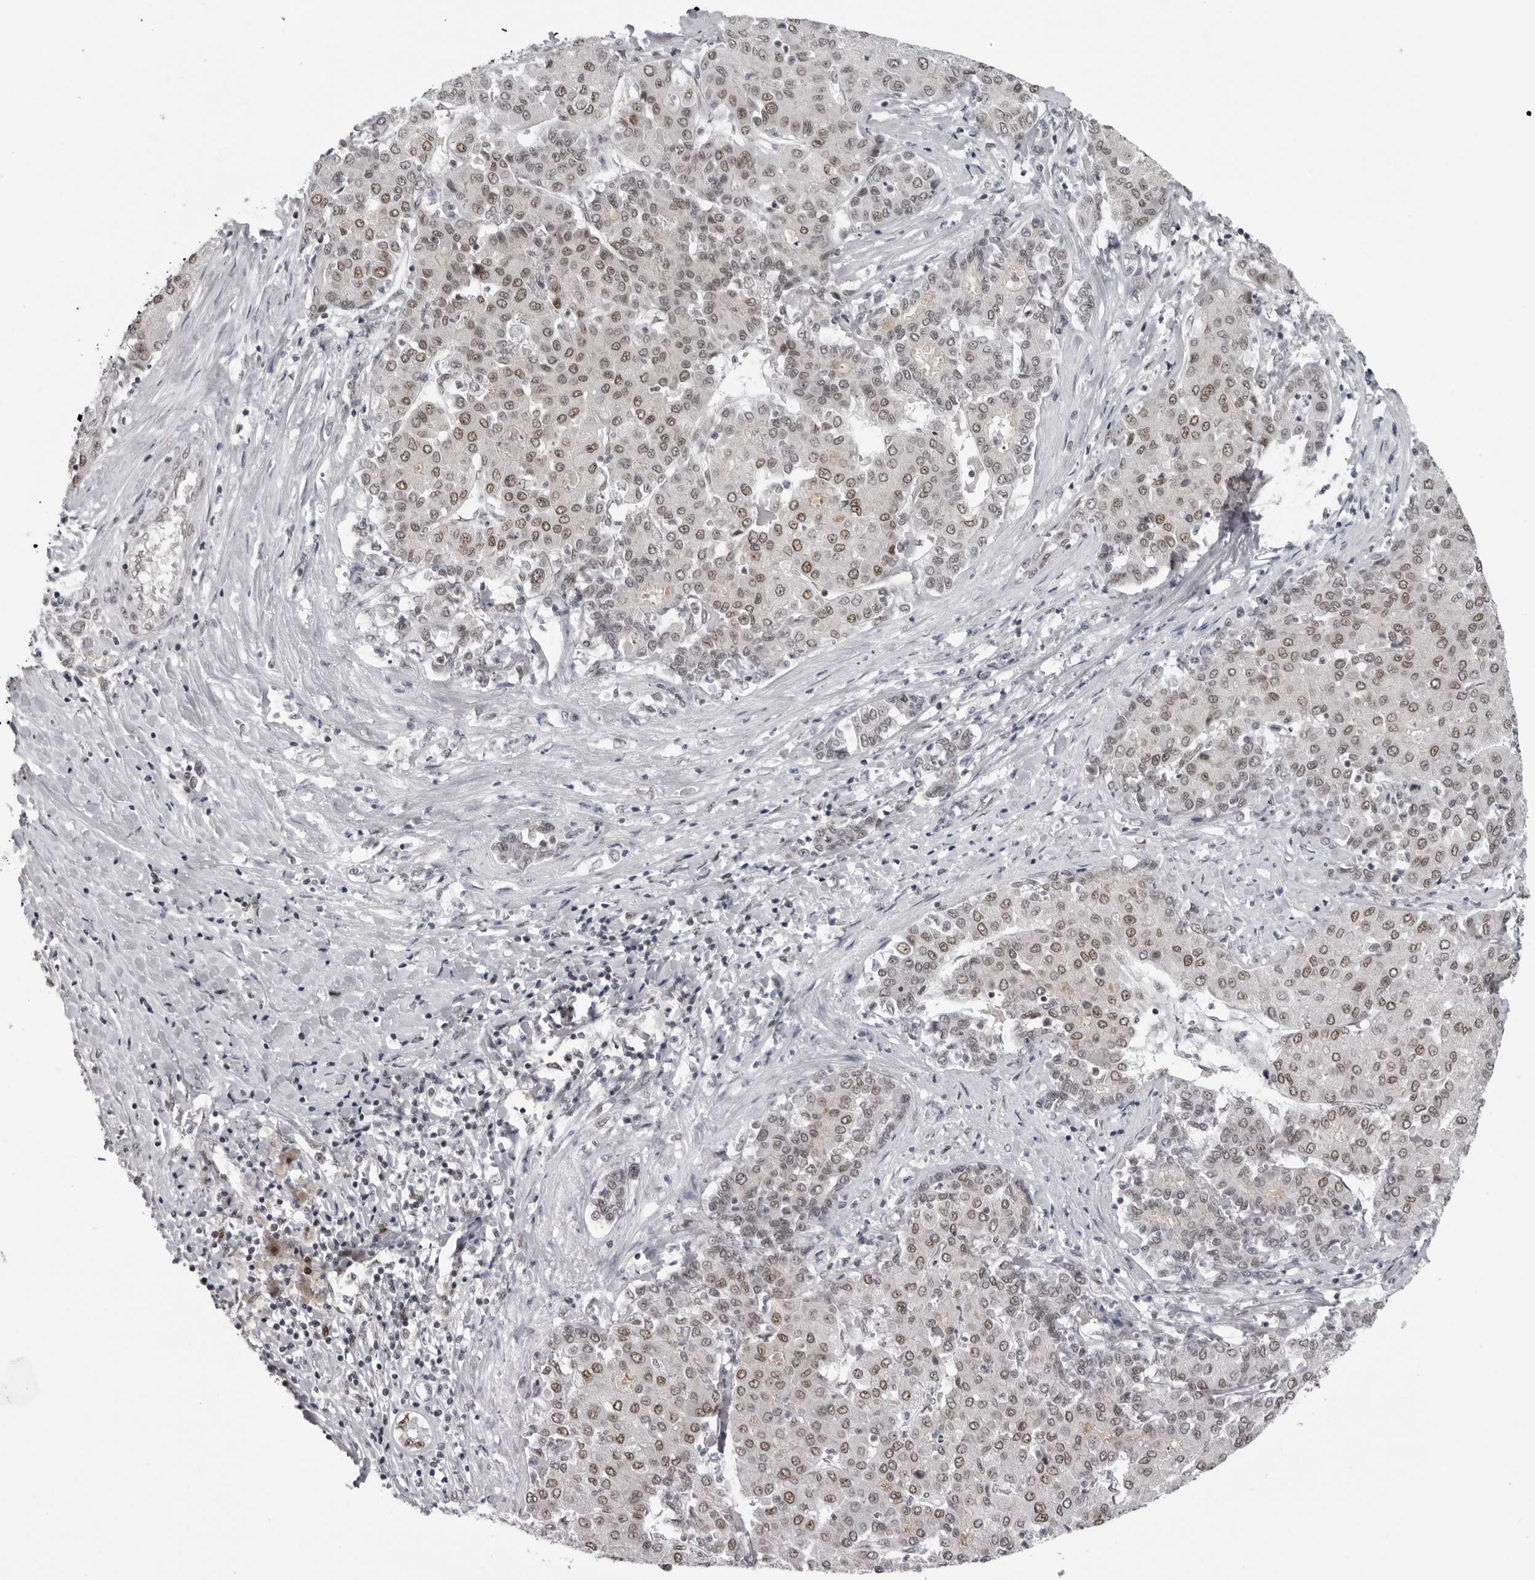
{"staining": {"intensity": "moderate", "quantity": ">75%", "location": "nuclear"}, "tissue": "liver cancer", "cell_type": "Tumor cells", "image_type": "cancer", "snomed": [{"axis": "morphology", "description": "Carcinoma, Hepatocellular, NOS"}, {"axis": "topography", "description": "Liver"}], "caption": "Liver cancer (hepatocellular carcinoma) stained for a protein (brown) reveals moderate nuclear positive expression in about >75% of tumor cells.", "gene": "HEXIM2", "patient": {"sex": "male", "age": 65}}